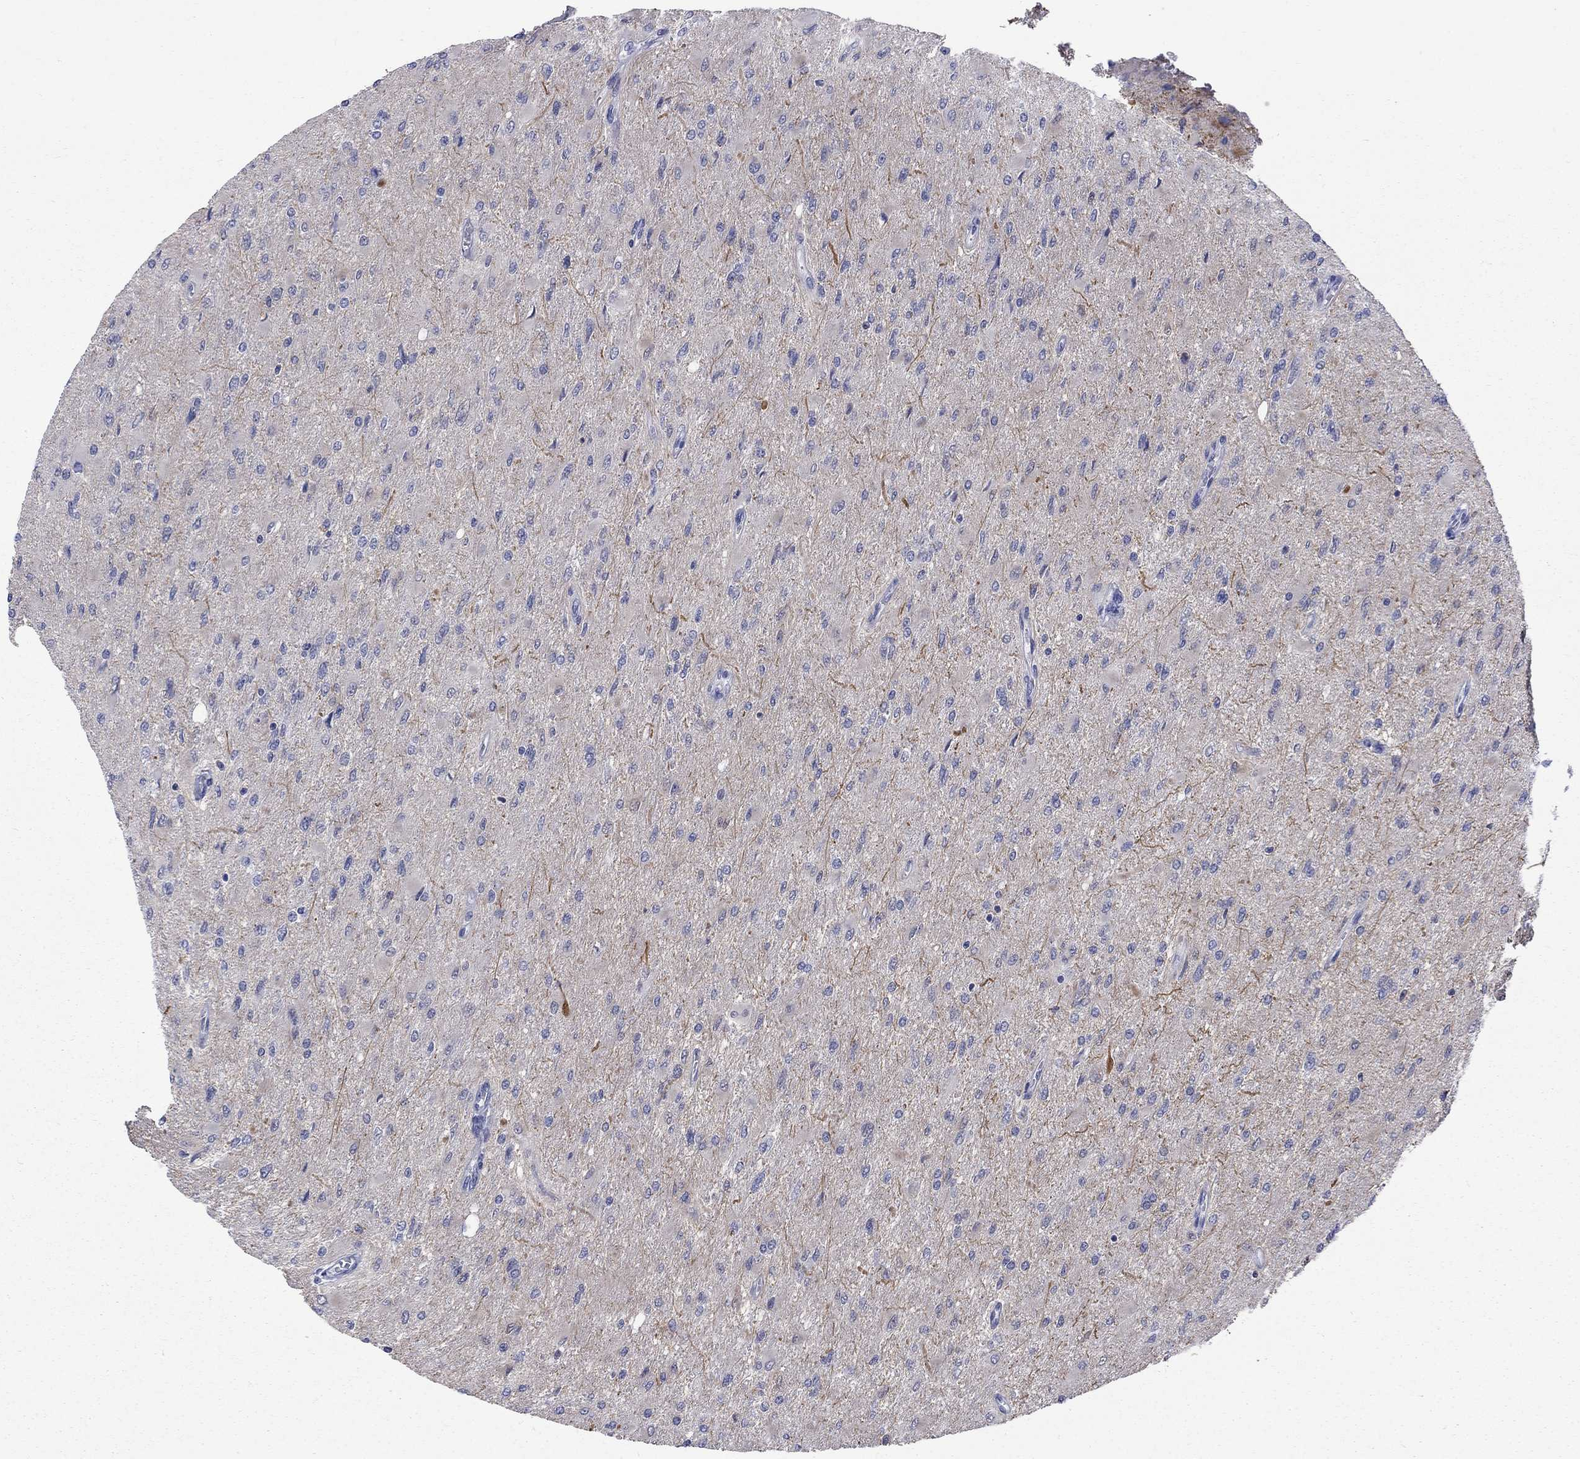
{"staining": {"intensity": "negative", "quantity": "none", "location": "none"}, "tissue": "glioma", "cell_type": "Tumor cells", "image_type": "cancer", "snomed": [{"axis": "morphology", "description": "Glioma, malignant, High grade"}, {"axis": "topography", "description": "Cerebral cortex"}], "caption": "High power microscopy histopathology image of an immunohistochemistry histopathology image of glioma, revealing no significant positivity in tumor cells.", "gene": "HKDC1", "patient": {"sex": "female", "age": 36}}